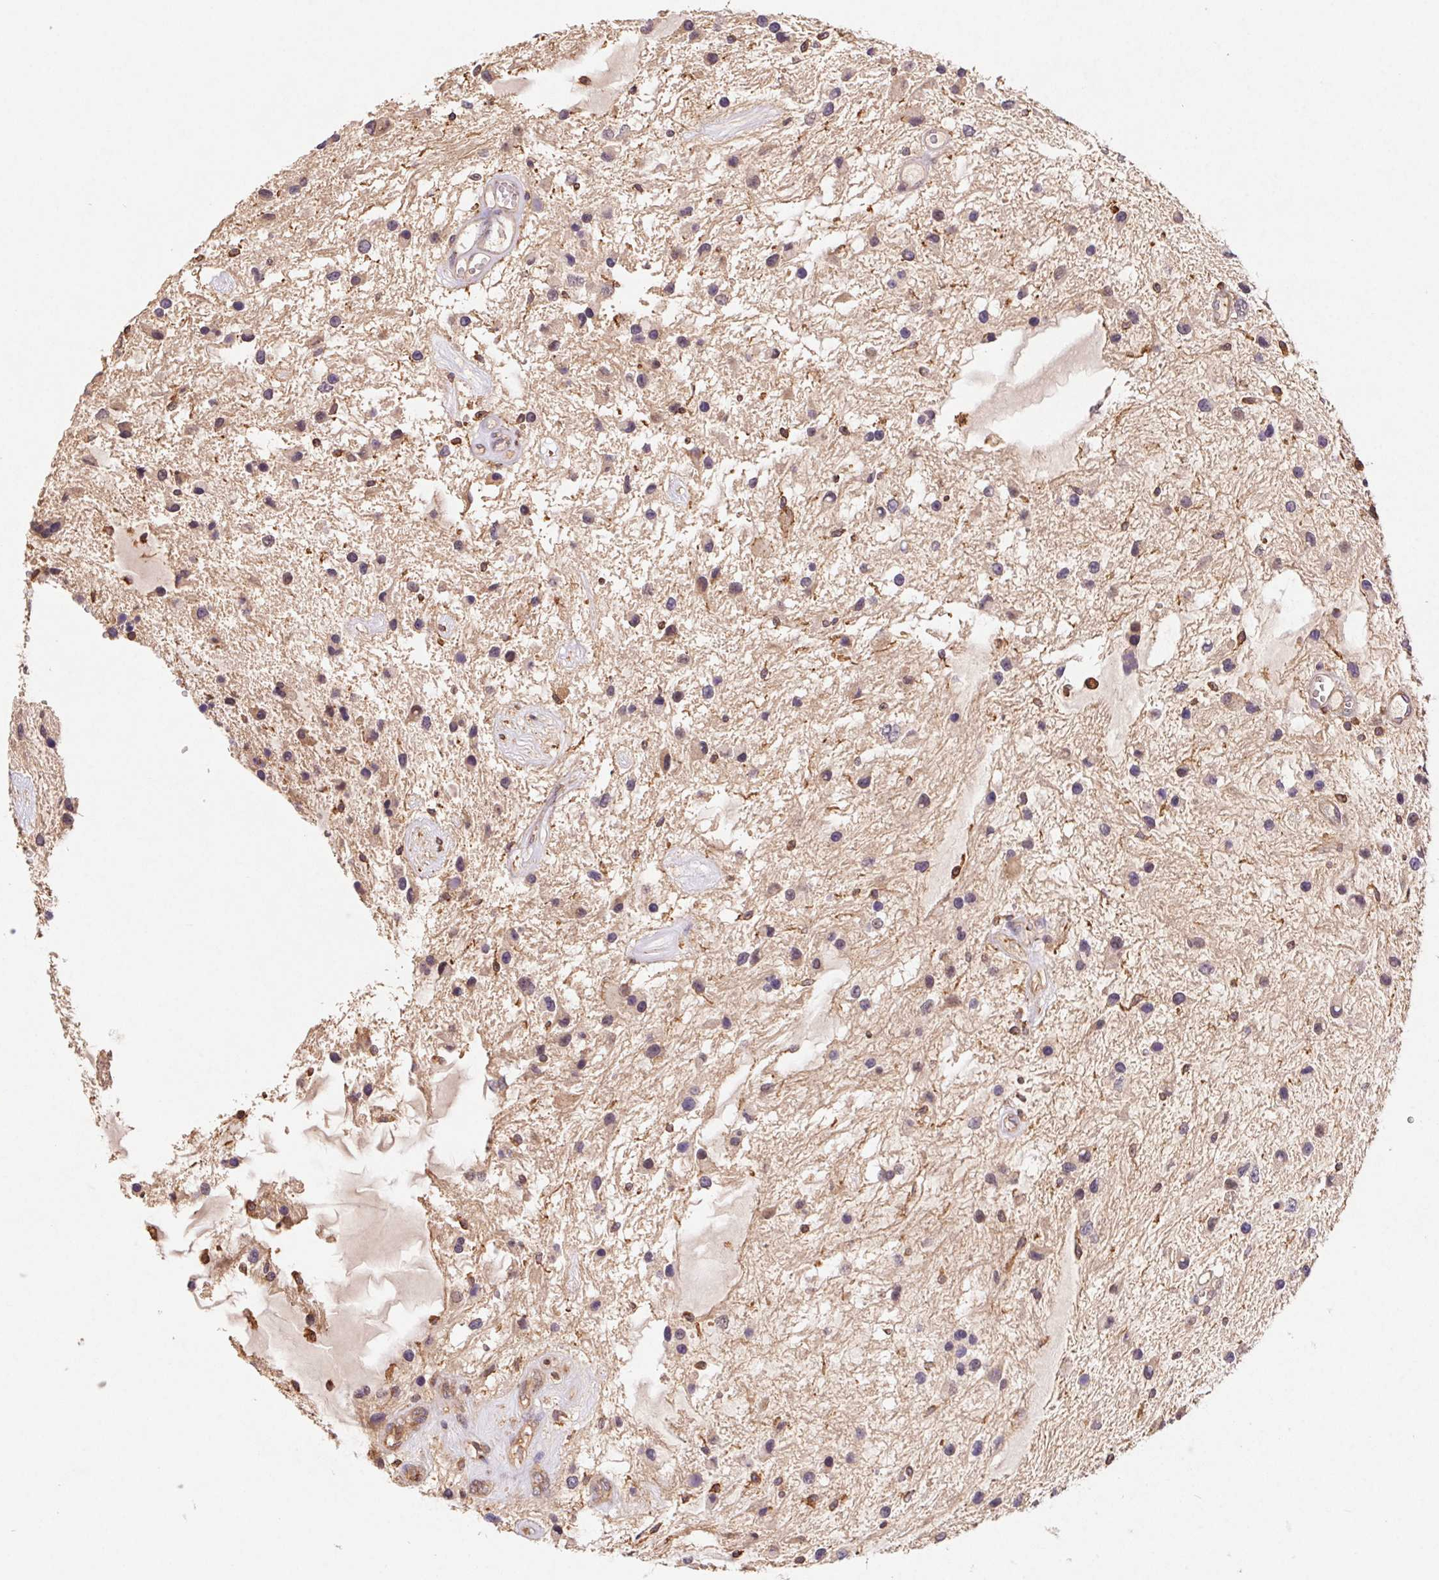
{"staining": {"intensity": "weak", "quantity": "<25%", "location": "cytoplasmic/membranous"}, "tissue": "glioma", "cell_type": "Tumor cells", "image_type": "cancer", "snomed": [{"axis": "morphology", "description": "Glioma, malignant, Low grade"}, {"axis": "topography", "description": "Cerebellum"}], "caption": "An immunohistochemistry (IHC) image of glioma is shown. There is no staining in tumor cells of glioma.", "gene": "ATG10", "patient": {"sex": "female", "age": 14}}